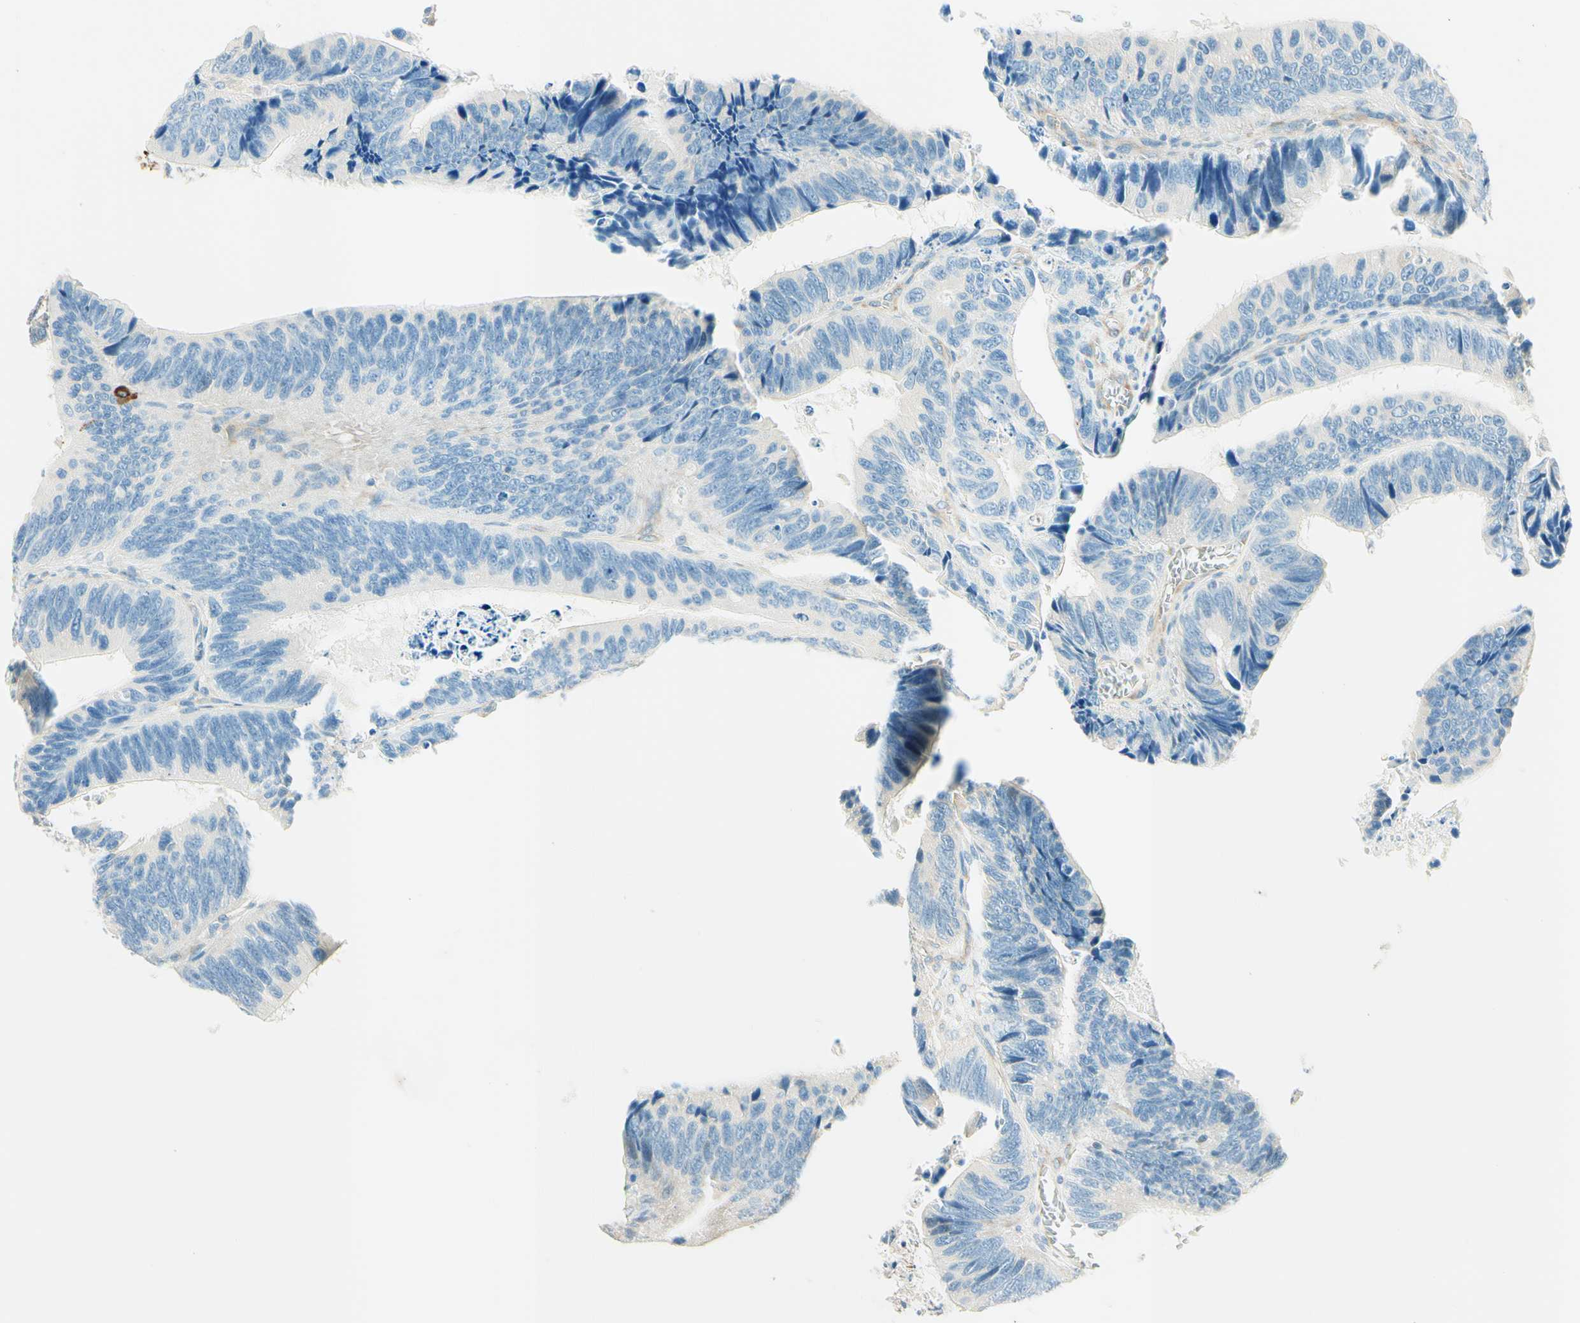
{"staining": {"intensity": "negative", "quantity": "none", "location": "none"}, "tissue": "colorectal cancer", "cell_type": "Tumor cells", "image_type": "cancer", "snomed": [{"axis": "morphology", "description": "Adenocarcinoma, NOS"}, {"axis": "topography", "description": "Colon"}], "caption": "Tumor cells show no significant protein expression in colorectal cancer (adenocarcinoma).", "gene": "TAOK2", "patient": {"sex": "male", "age": 72}}